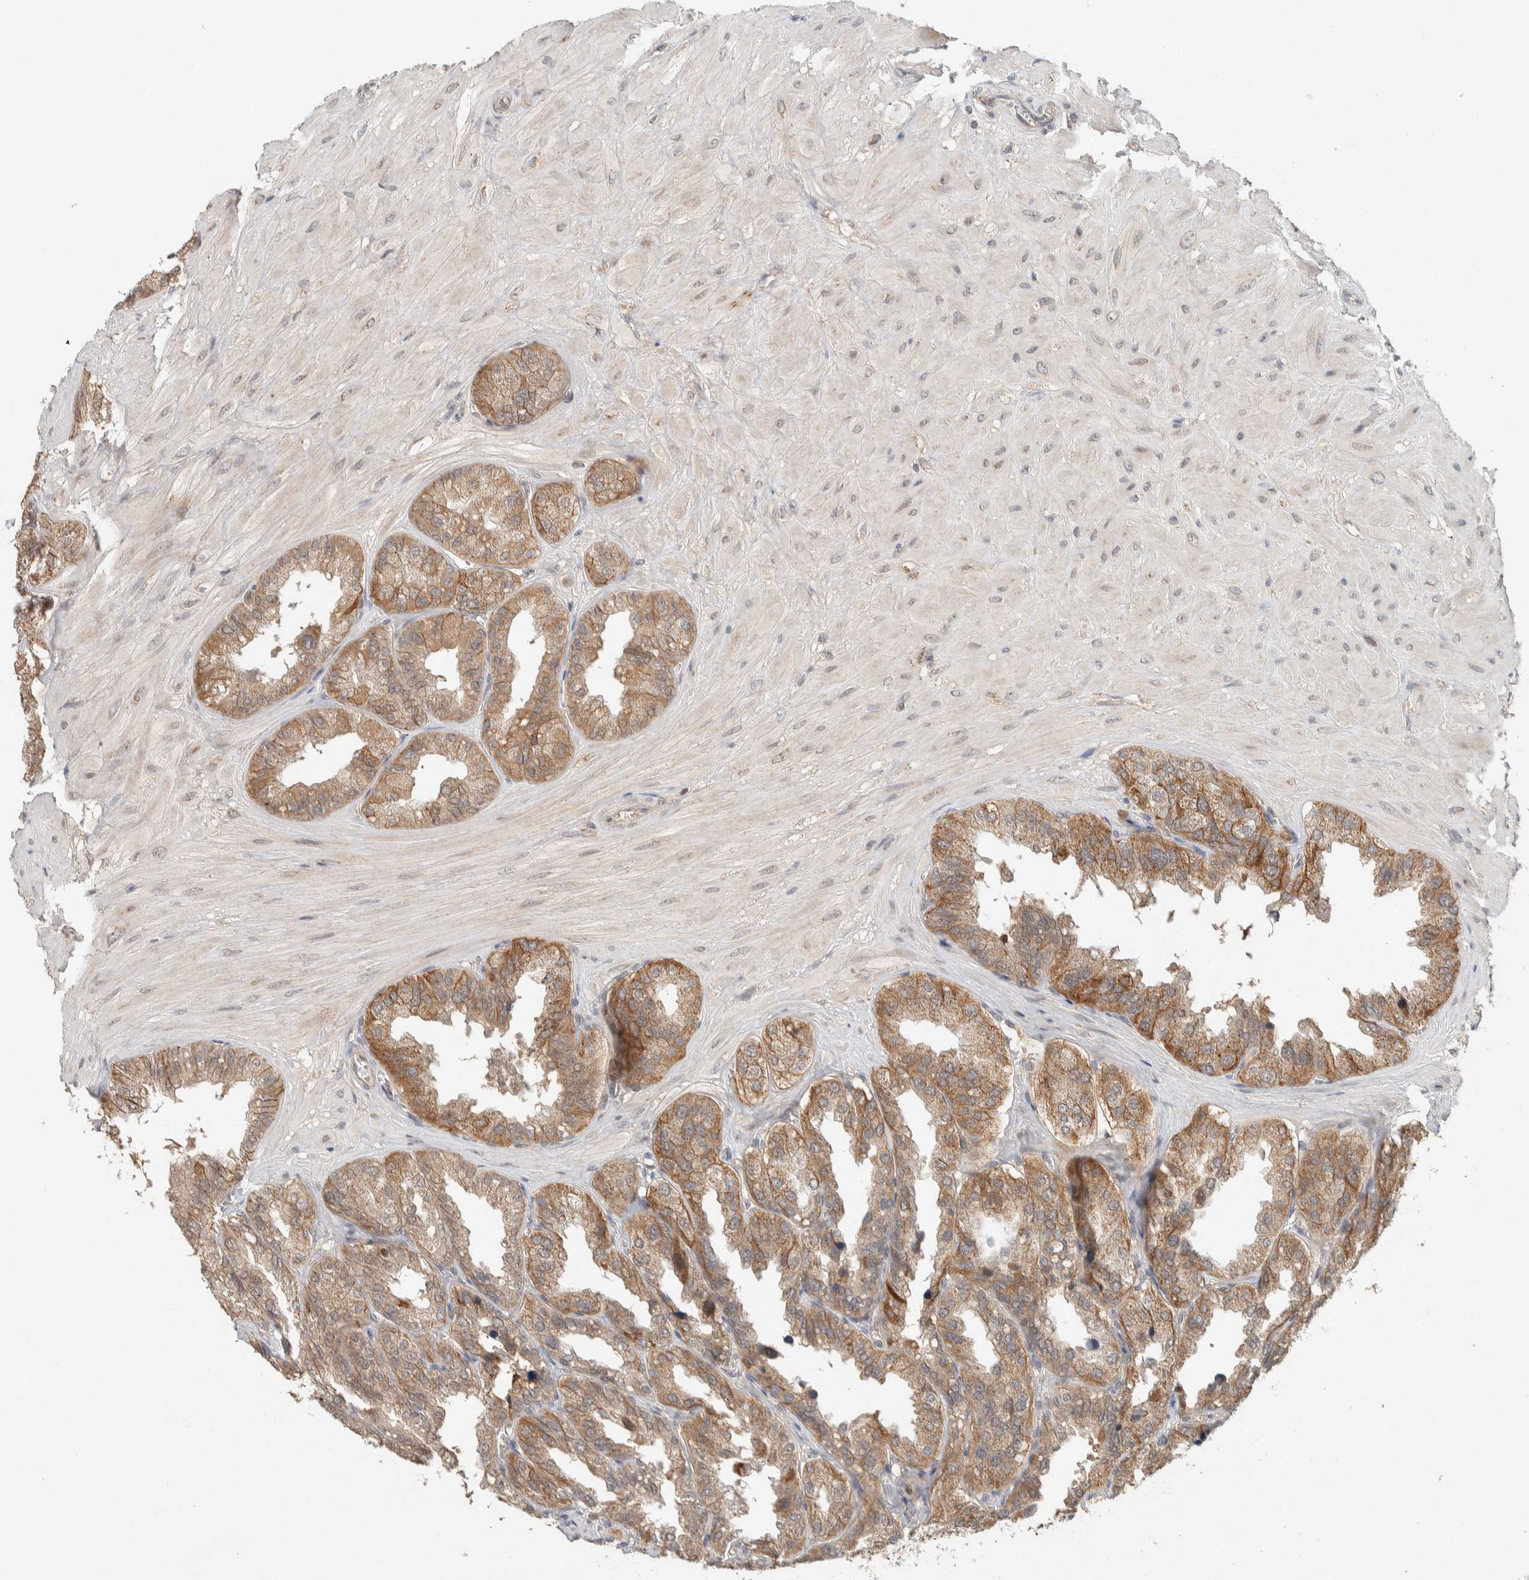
{"staining": {"intensity": "moderate", "quantity": "25%-75%", "location": "cytoplasmic/membranous"}, "tissue": "seminal vesicle", "cell_type": "Glandular cells", "image_type": "normal", "snomed": [{"axis": "morphology", "description": "Normal tissue, NOS"}, {"axis": "topography", "description": "Prostate"}, {"axis": "topography", "description": "Seminal veicle"}], "caption": "IHC micrograph of unremarkable human seminal vesicle stained for a protein (brown), which demonstrates medium levels of moderate cytoplasmic/membranous expression in approximately 25%-75% of glandular cells.", "gene": "ZNF567", "patient": {"sex": "male", "age": 51}}